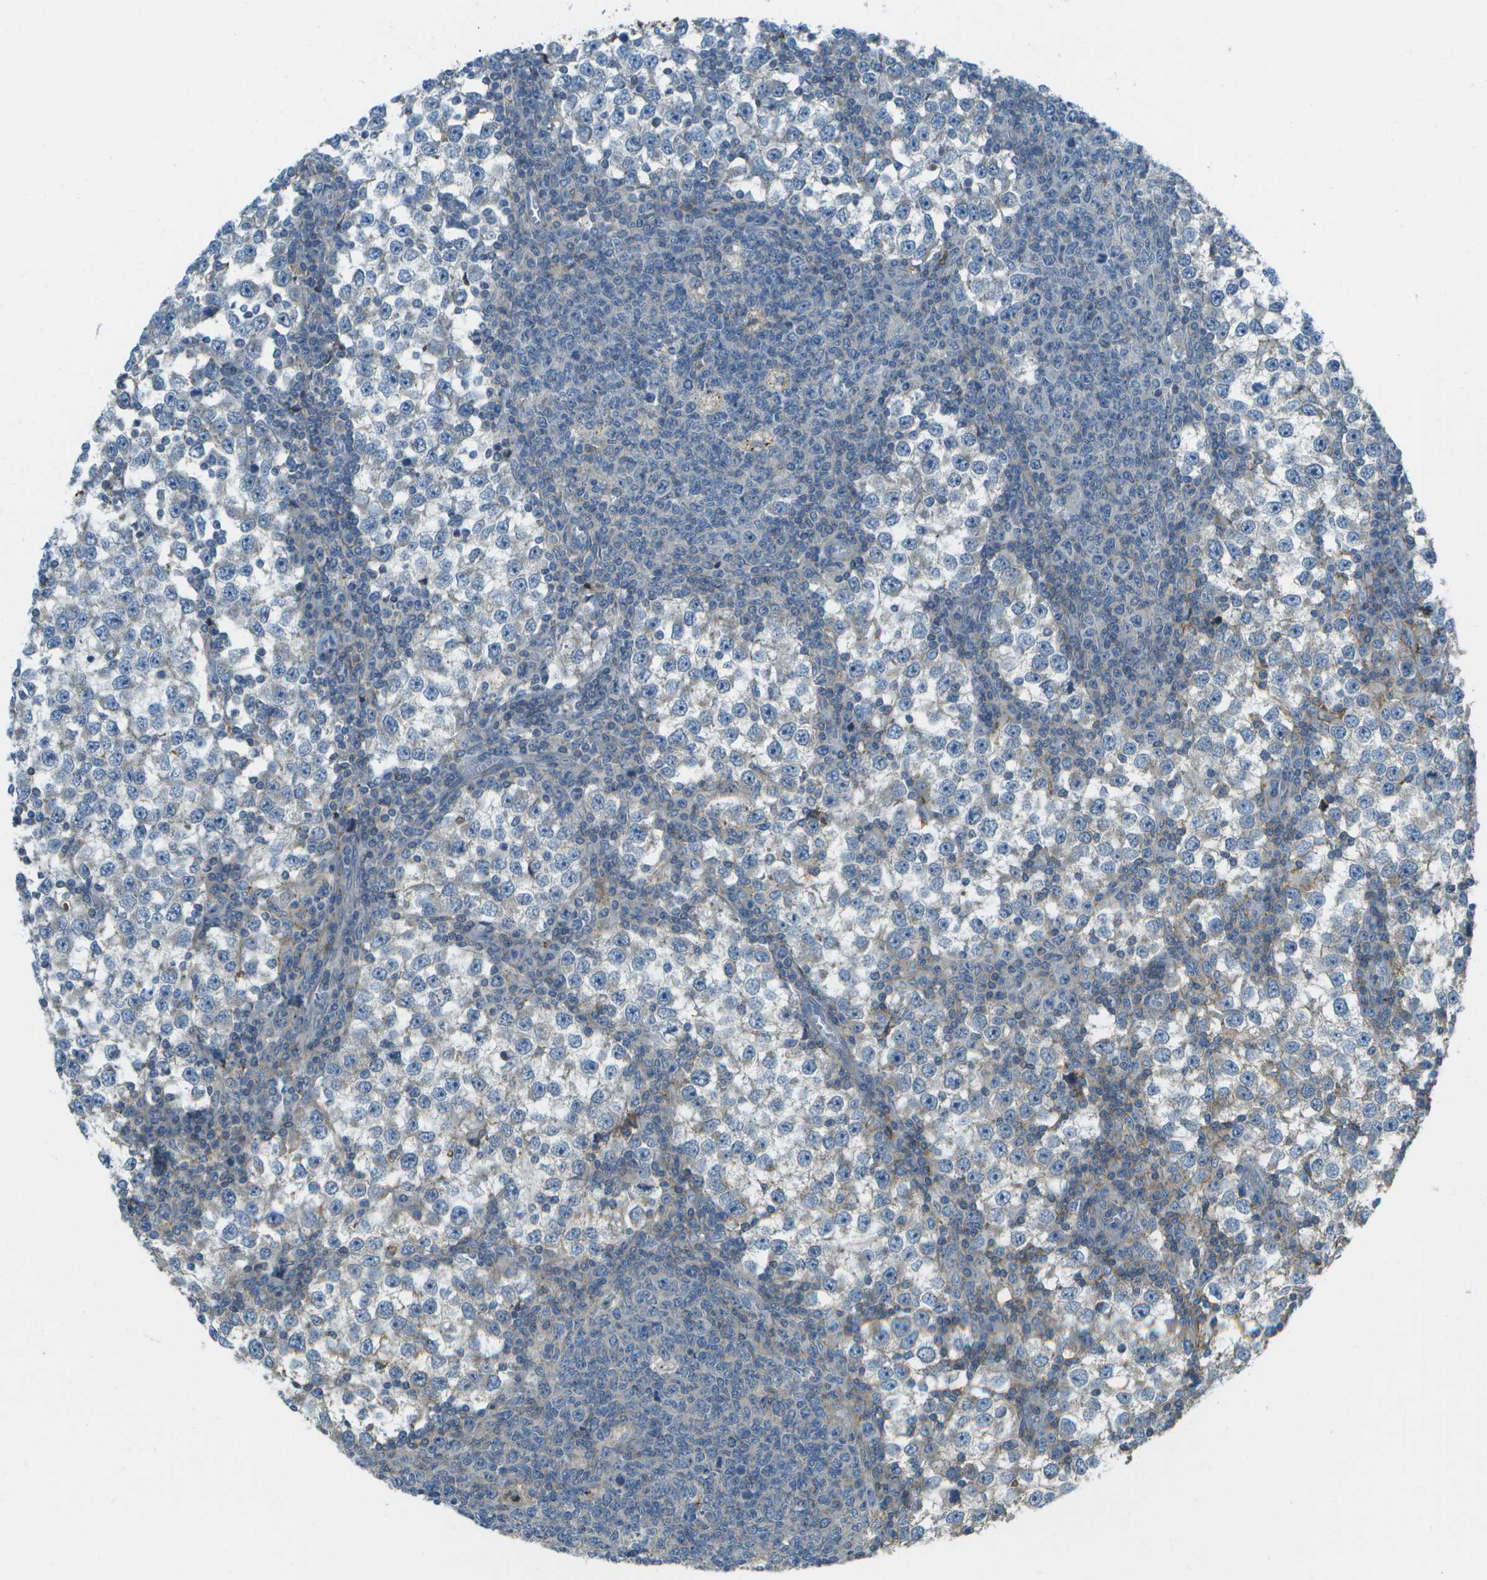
{"staining": {"intensity": "weak", "quantity": "<25%", "location": "cytoplasmic/membranous"}, "tissue": "testis cancer", "cell_type": "Tumor cells", "image_type": "cancer", "snomed": [{"axis": "morphology", "description": "Seminoma, NOS"}, {"axis": "topography", "description": "Testis"}], "caption": "IHC of testis seminoma demonstrates no positivity in tumor cells.", "gene": "LRRC66", "patient": {"sex": "male", "age": 65}}